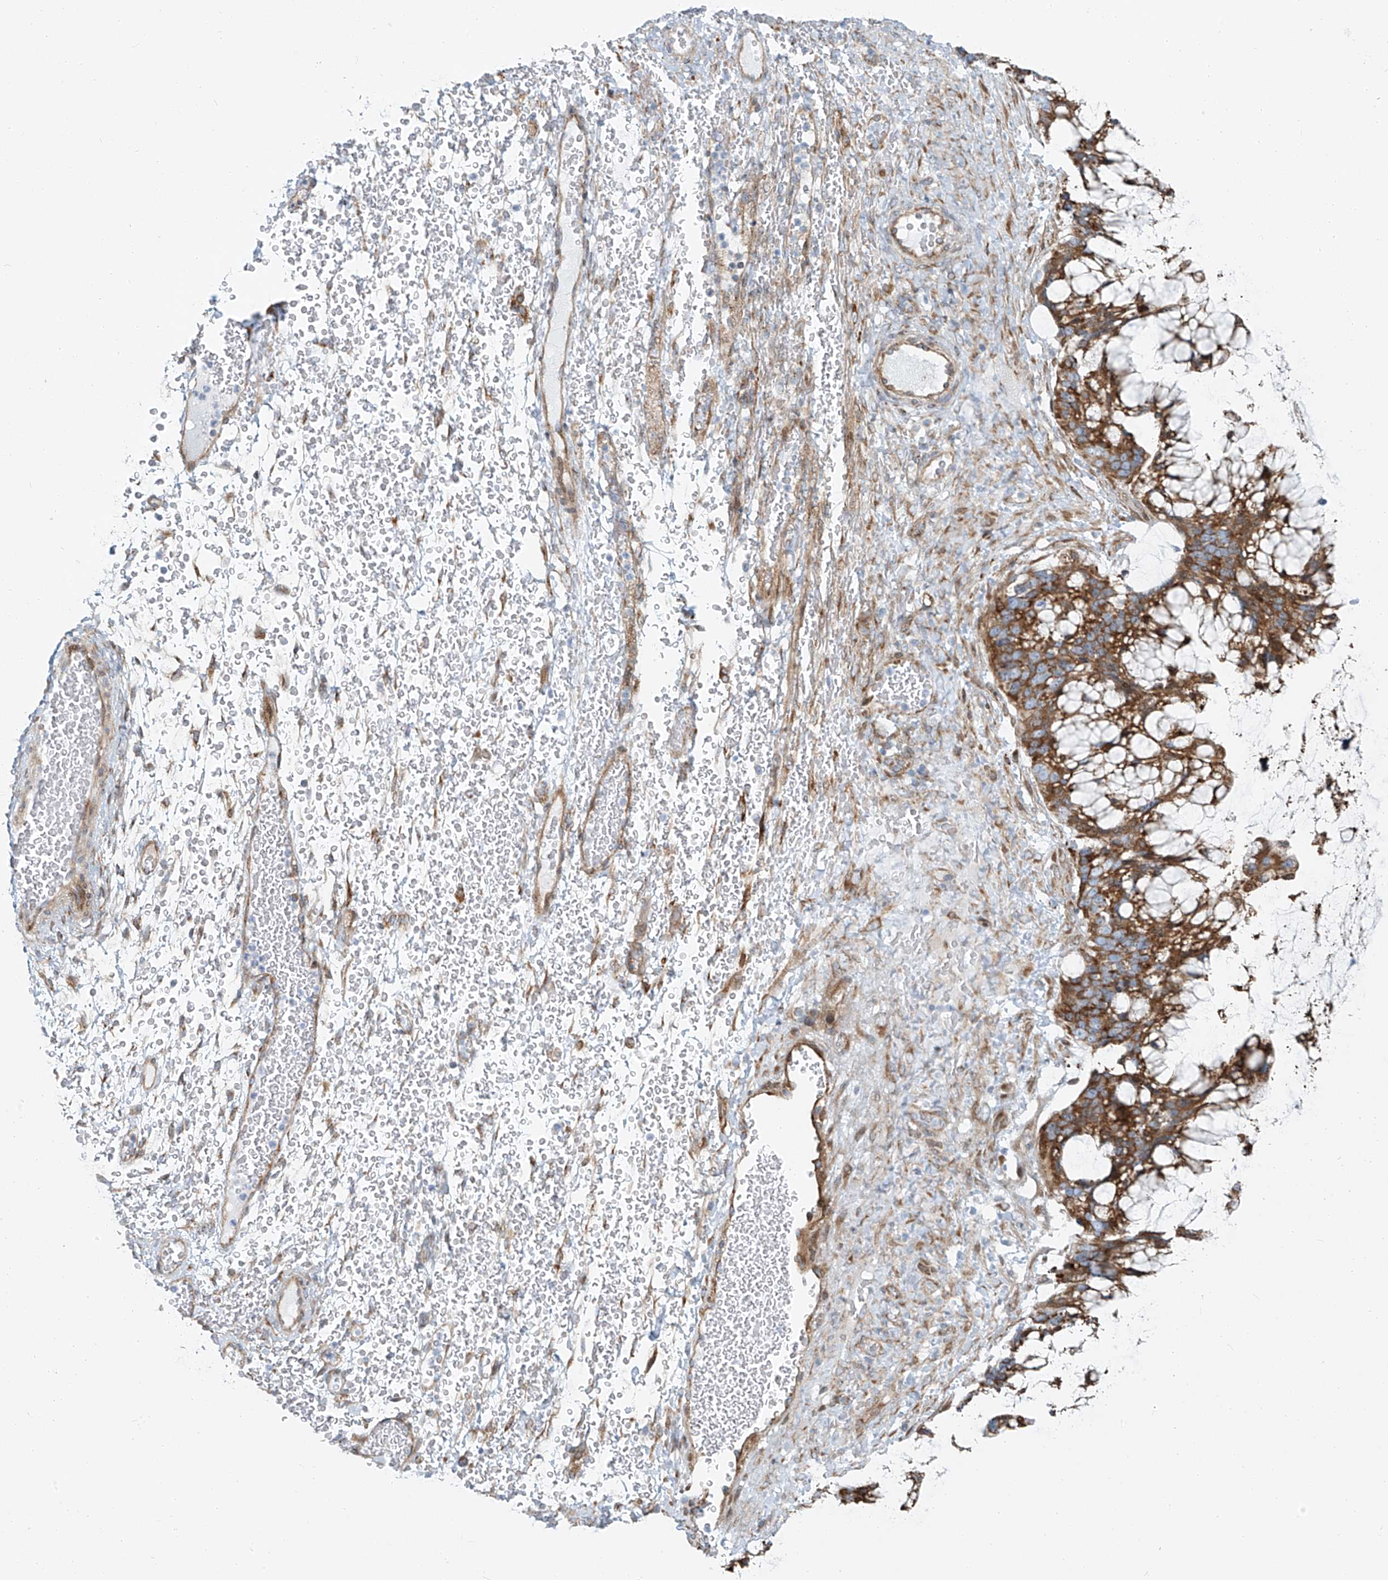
{"staining": {"intensity": "moderate", "quantity": ">75%", "location": "cytoplasmic/membranous"}, "tissue": "ovarian cancer", "cell_type": "Tumor cells", "image_type": "cancer", "snomed": [{"axis": "morphology", "description": "Cystadenocarcinoma, mucinous, NOS"}, {"axis": "topography", "description": "Ovary"}], "caption": "Immunohistochemical staining of human ovarian mucinous cystadenocarcinoma displays medium levels of moderate cytoplasmic/membranous protein expression in about >75% of tumor cells.", "gene": "HIC2", "patient": {"sex": "female", "age": 37}}